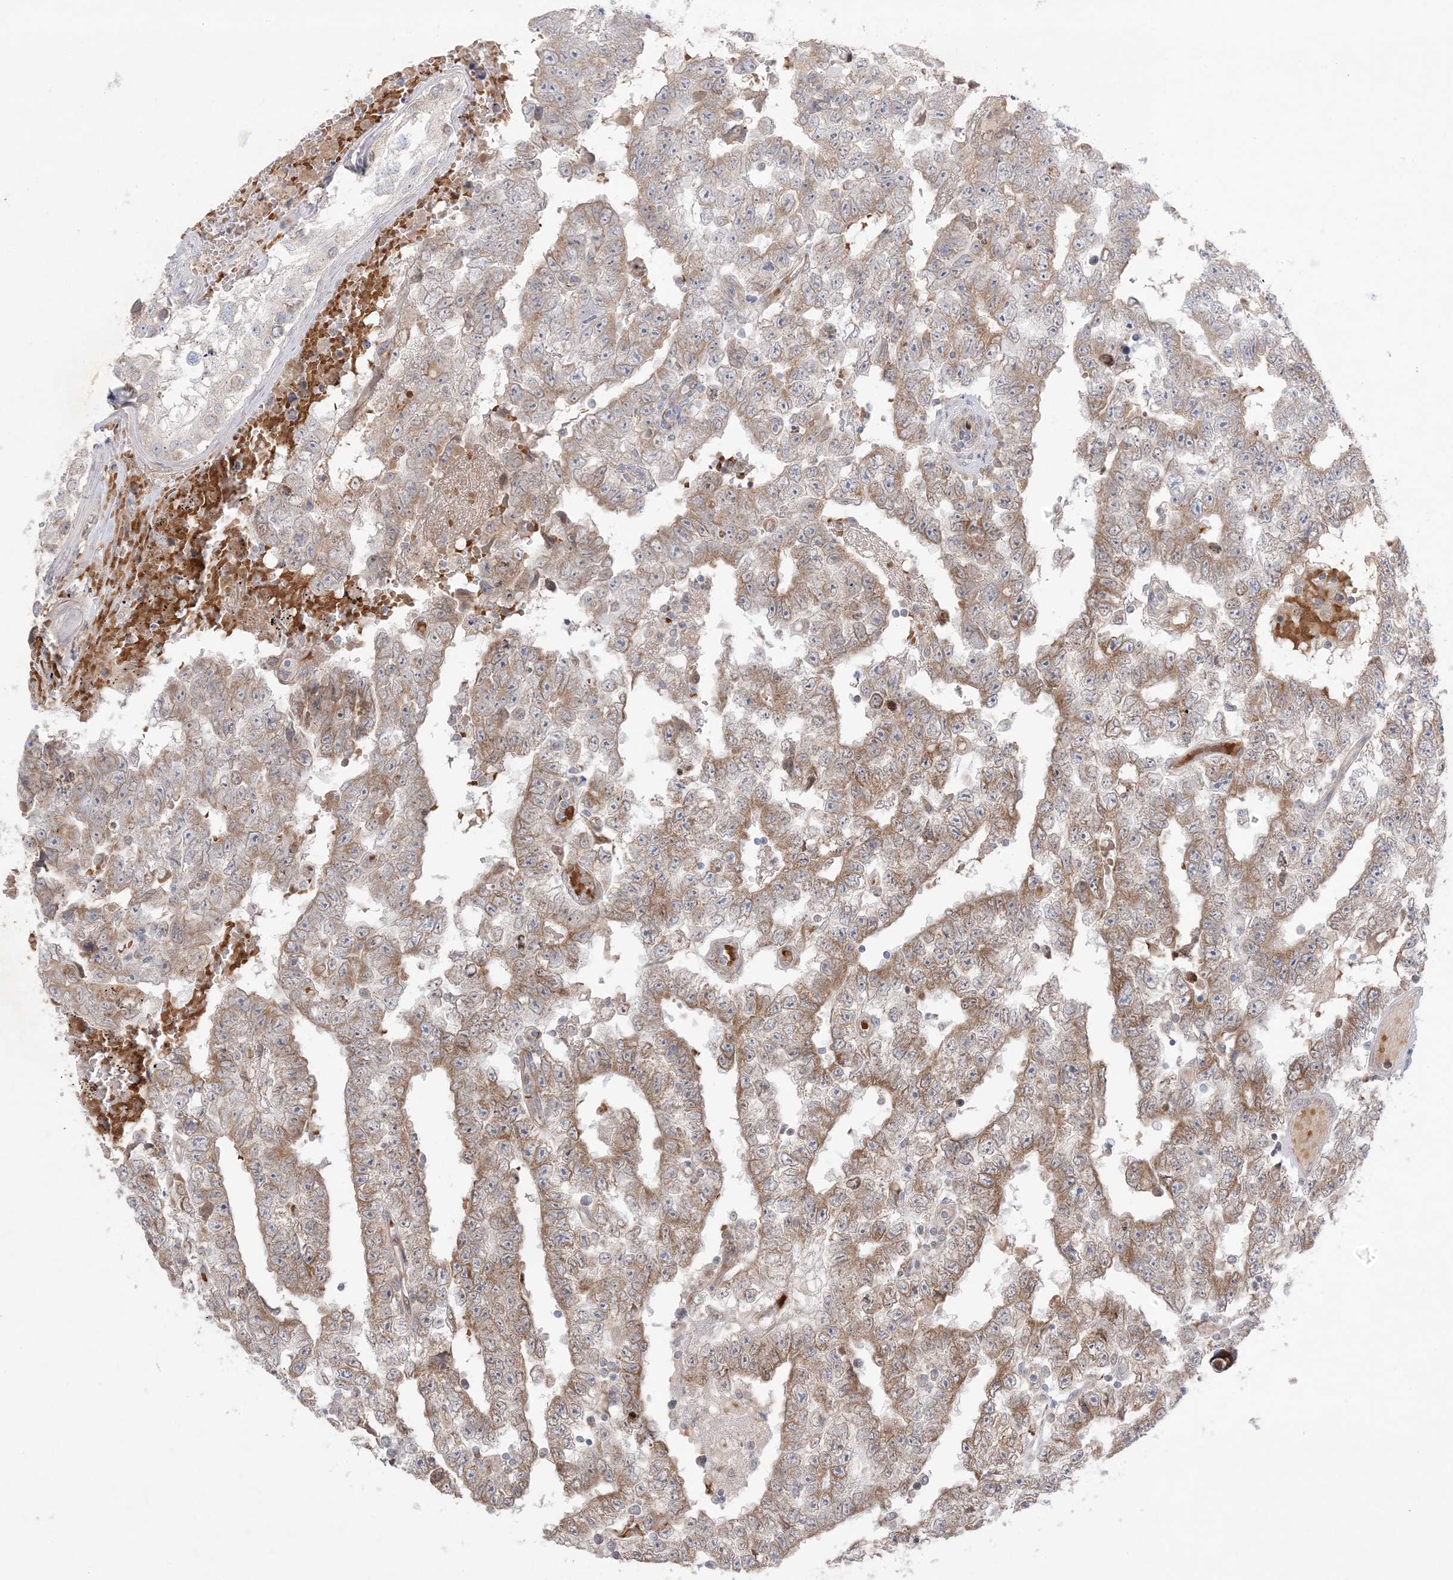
{"staining": {"intensity": "moderate", "quantity": ">75%", "location": "cytoplasmic/membranous"}, "tissue": "testis cancer", "cell_type": "Tumor cells", "image_type": "cancer", "snomed": [{"axis": "morphology", "description": "Carcinoma, Embryonal, NOS"}, {"axis": "topography", "description": "Testis"}], "caption": "An image of embryonal carcinoma (testis) stained for a protein shows moderate cytoplasmic/membranous brown staining in tumor cells.", "gene": "MMGT1", "patient": {"sex": "male", "age": 25}}